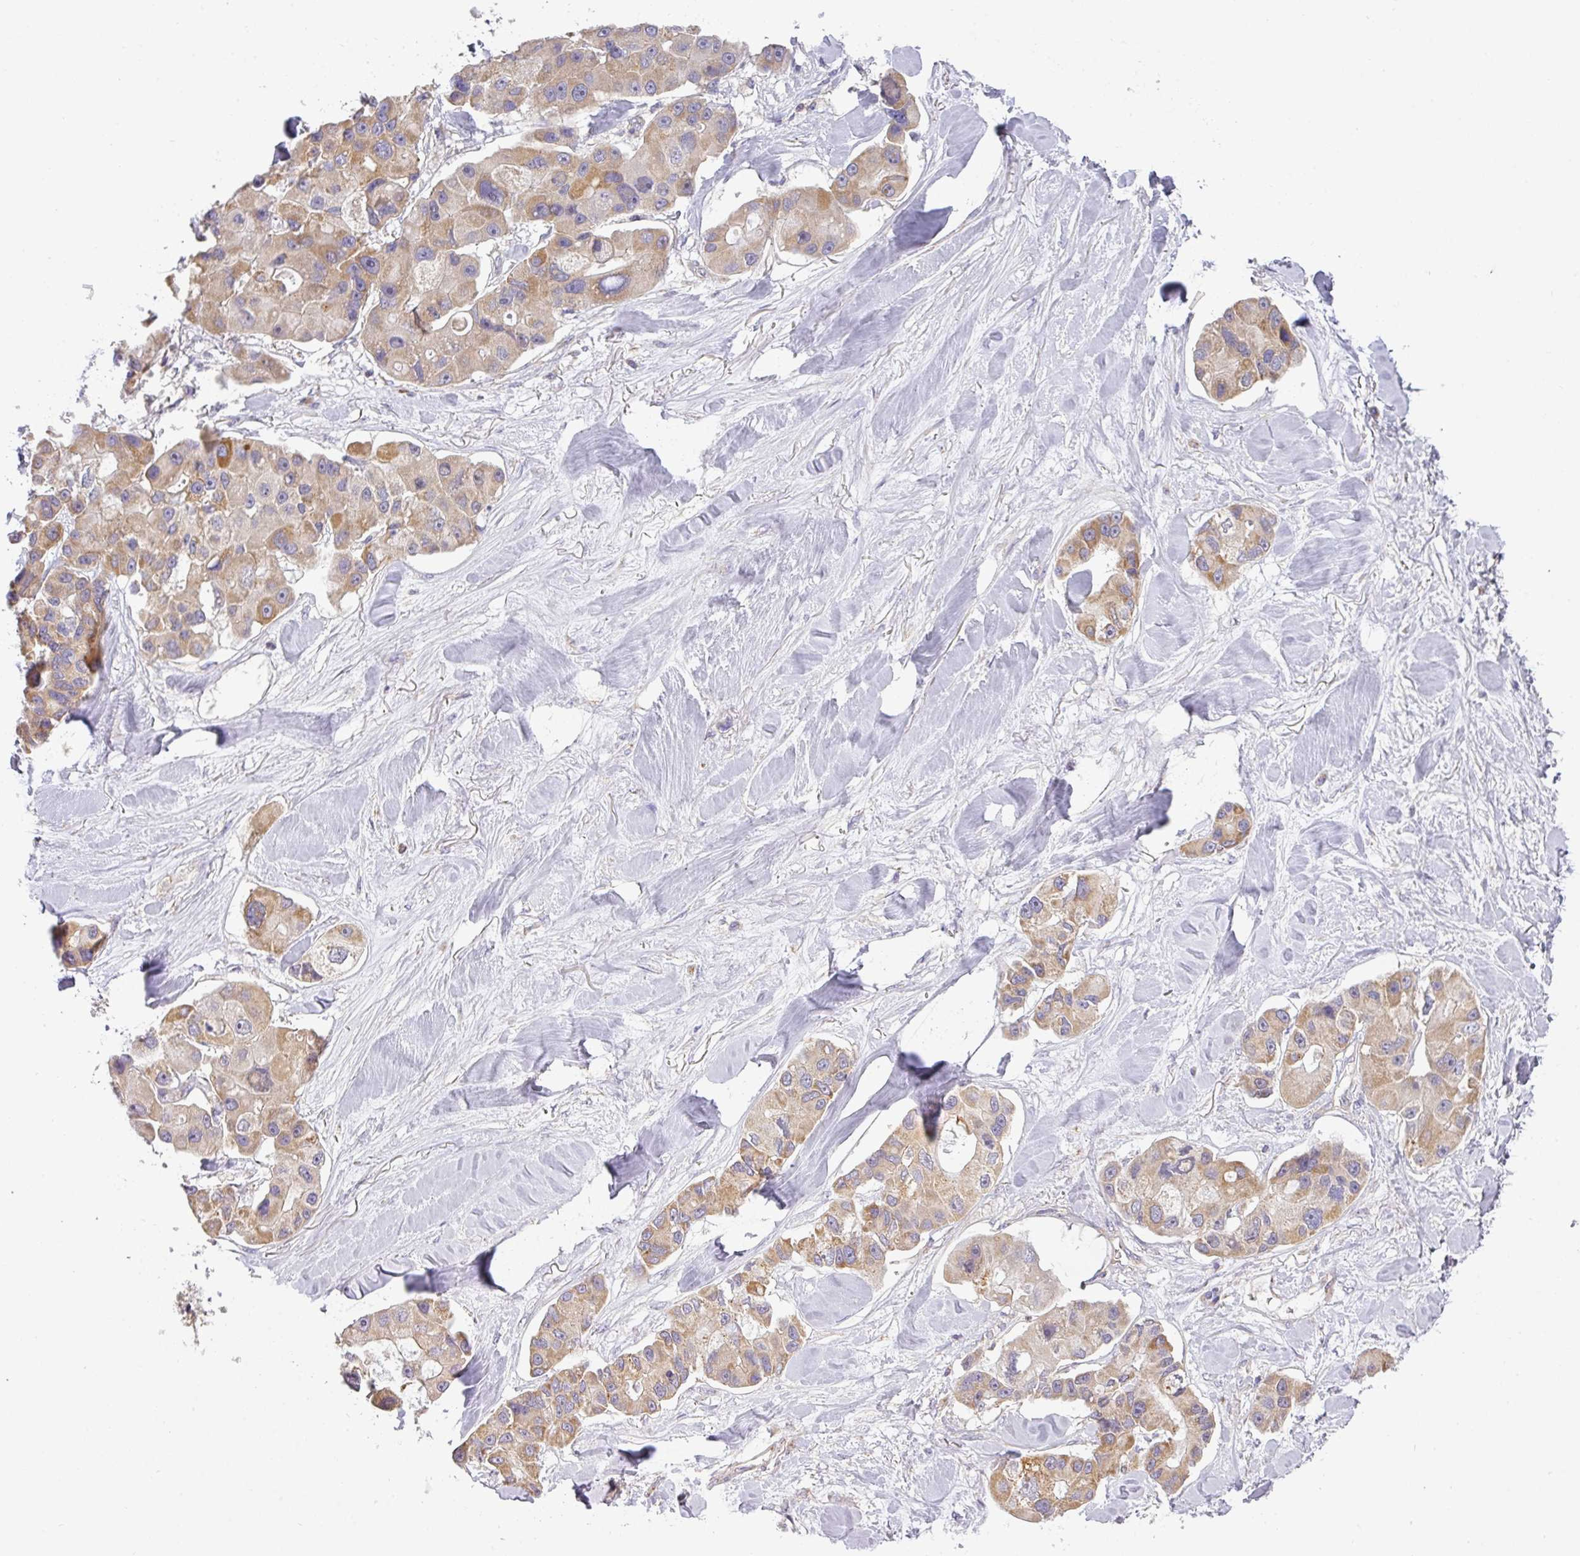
{"staining": {"intensity": "moderate", "quantity": ">75%", "location": "cytoplasmic/membranous"}, "tissue": "lung cancer", "cell_type": "Tumor cells", "image_type": "cancer", "snomed": [{"axis": "morphology", "description": "Adenocarcinoma, NOS"}, {"axis": "topography", "description": "Lung"}], "caption": "There is medium levels of moderate cytoplasmic/membranous positivity in tumor cells of lung cancer (adenocarcinoma), as demonstrated by immunohistochemical staining (brown color).", "gene": "ZNF211", "patient": {"sex": "female", "age": 54}}